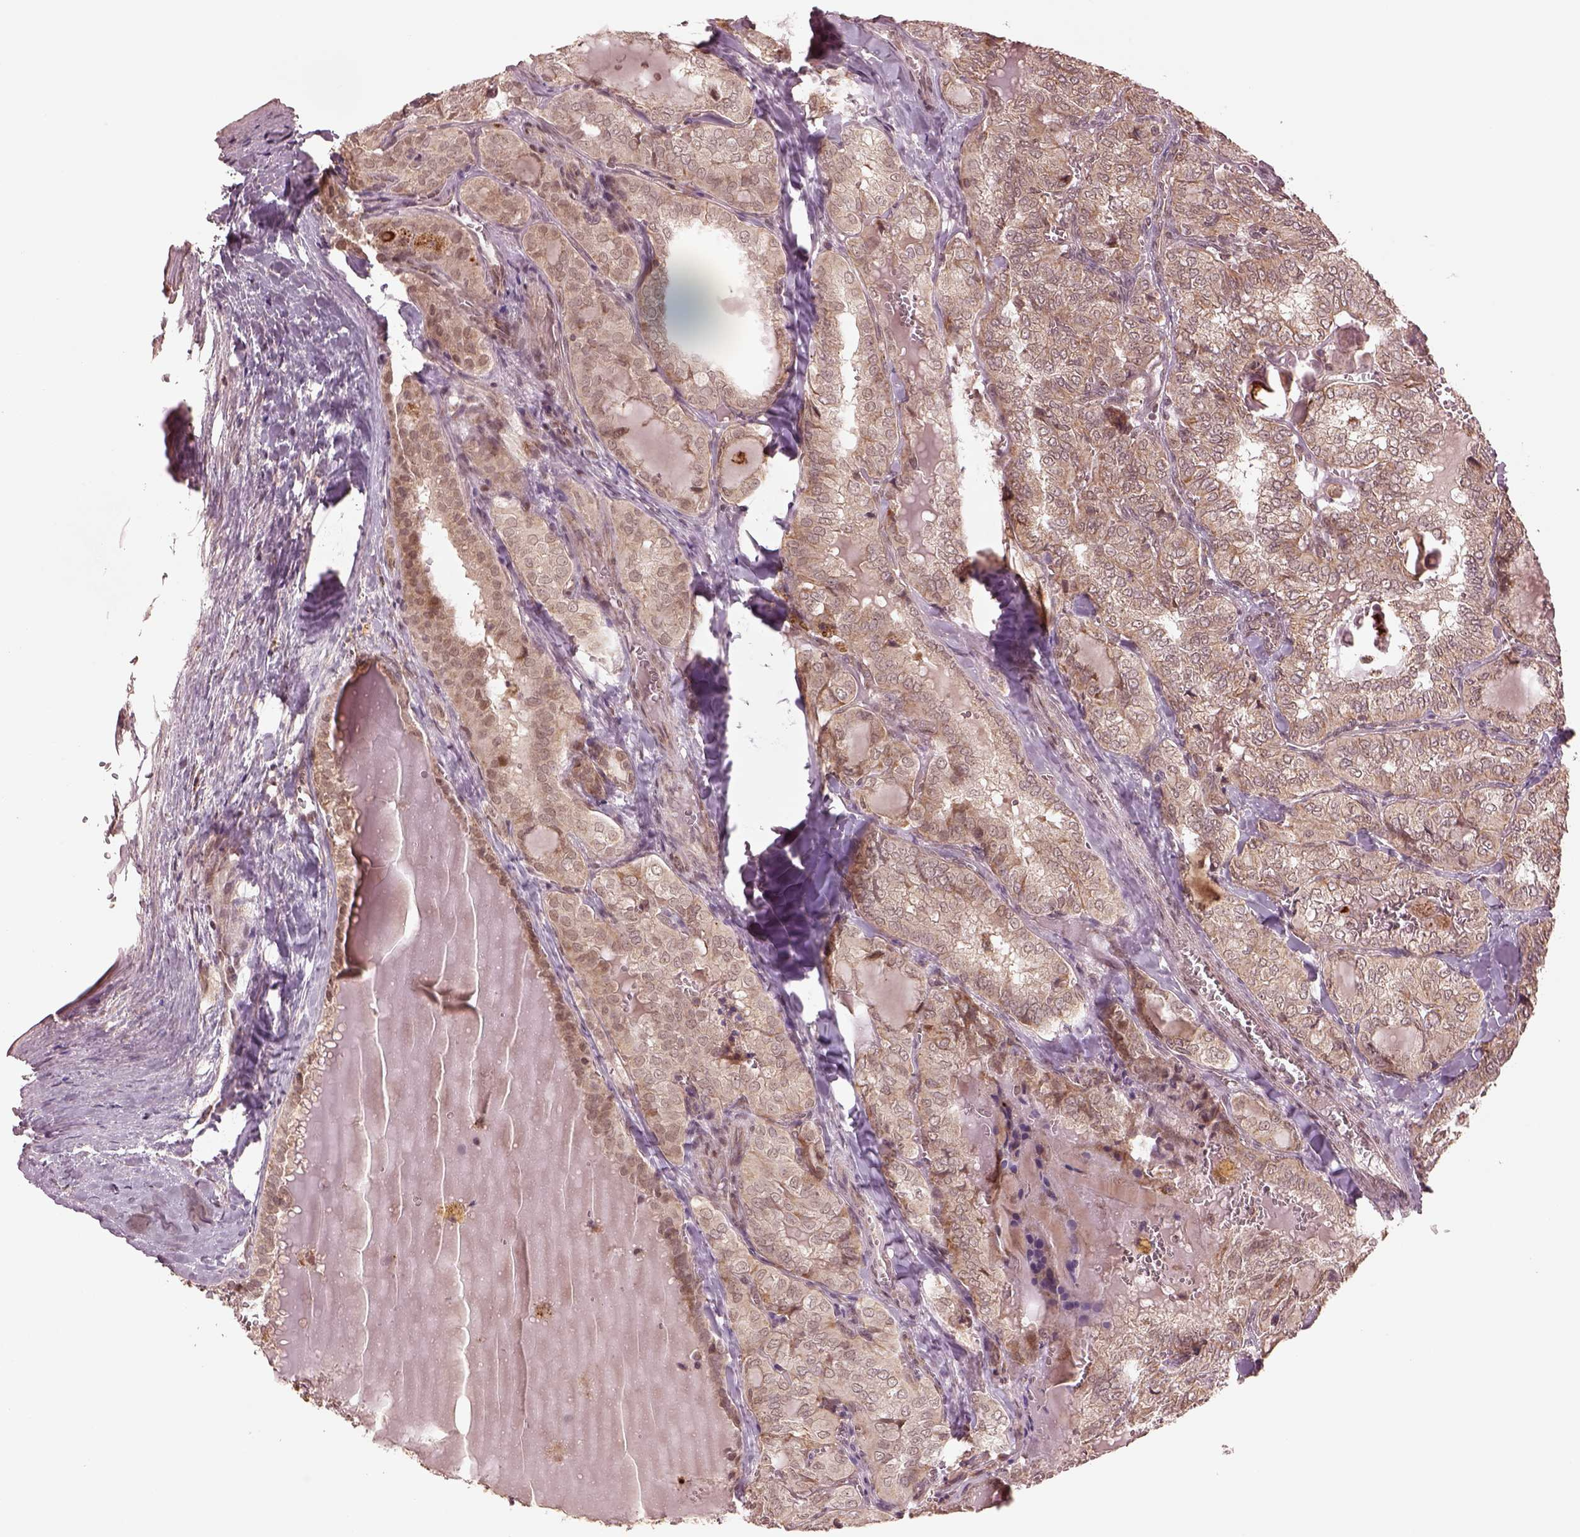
{"staining": {"intensity": "weak", "quantity": ">75%", "location": "cytoplasmic/membranous"}, "tissue": "thyroid cancer", "cell_type": "Tumor cells", "image_type": "cancer", "snomed": [{"axis": "morphology", "description": "Papillary adenocarcinoma, NOS"}, {"axis": "topography", "description": "Thyroid gland"}], "caption": "A high-resolution photomicrograph shows IHC staining of thyroid papillary adenocarcinoma, which demonstrates weak cytoplasmic/membranous staining in approximately >75% of tumor cells.", "gene": "SEL1L3", "patient": {"sex": "female", "age": 41}}